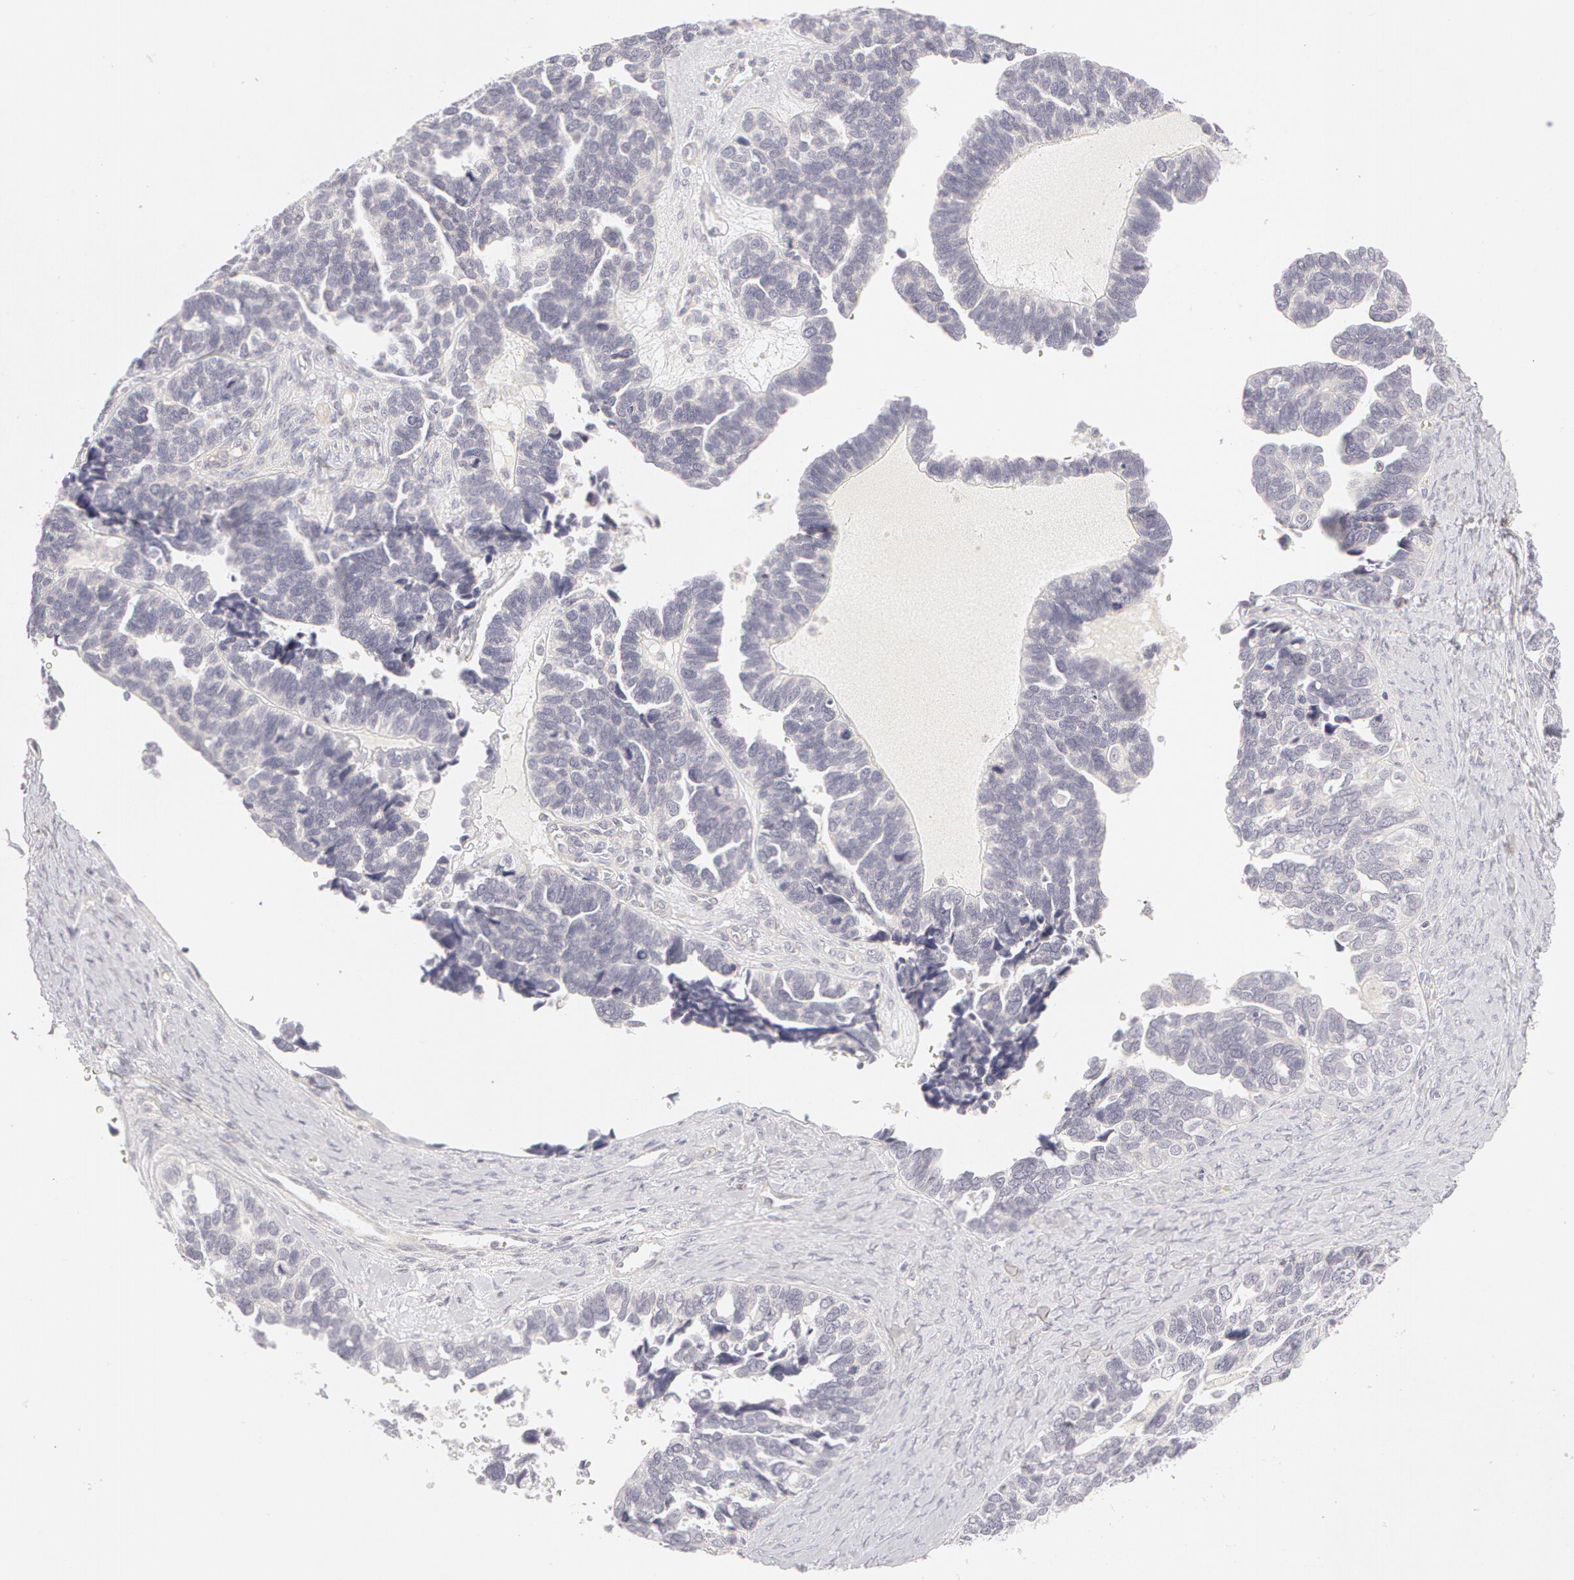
{"staining": {"intensity": "negative", "quantity": "none", "location": "none"}, "tissue": "ovarian cancer", "cell_type": "Tumor cells", "image_type": "cancer", "snomed": [{"axis": "morphology", "description": "Cystadenocarcinoma, serous, NOS"}, {"axis": "topography", "description": "Ovary"}], "caption": "This is an IHC image of ovarian serous cystadenocarcinoma. There is no expression in tumor cells.", "gene": "ABCB1", "patient": {"sex": "female", "age": 77}}